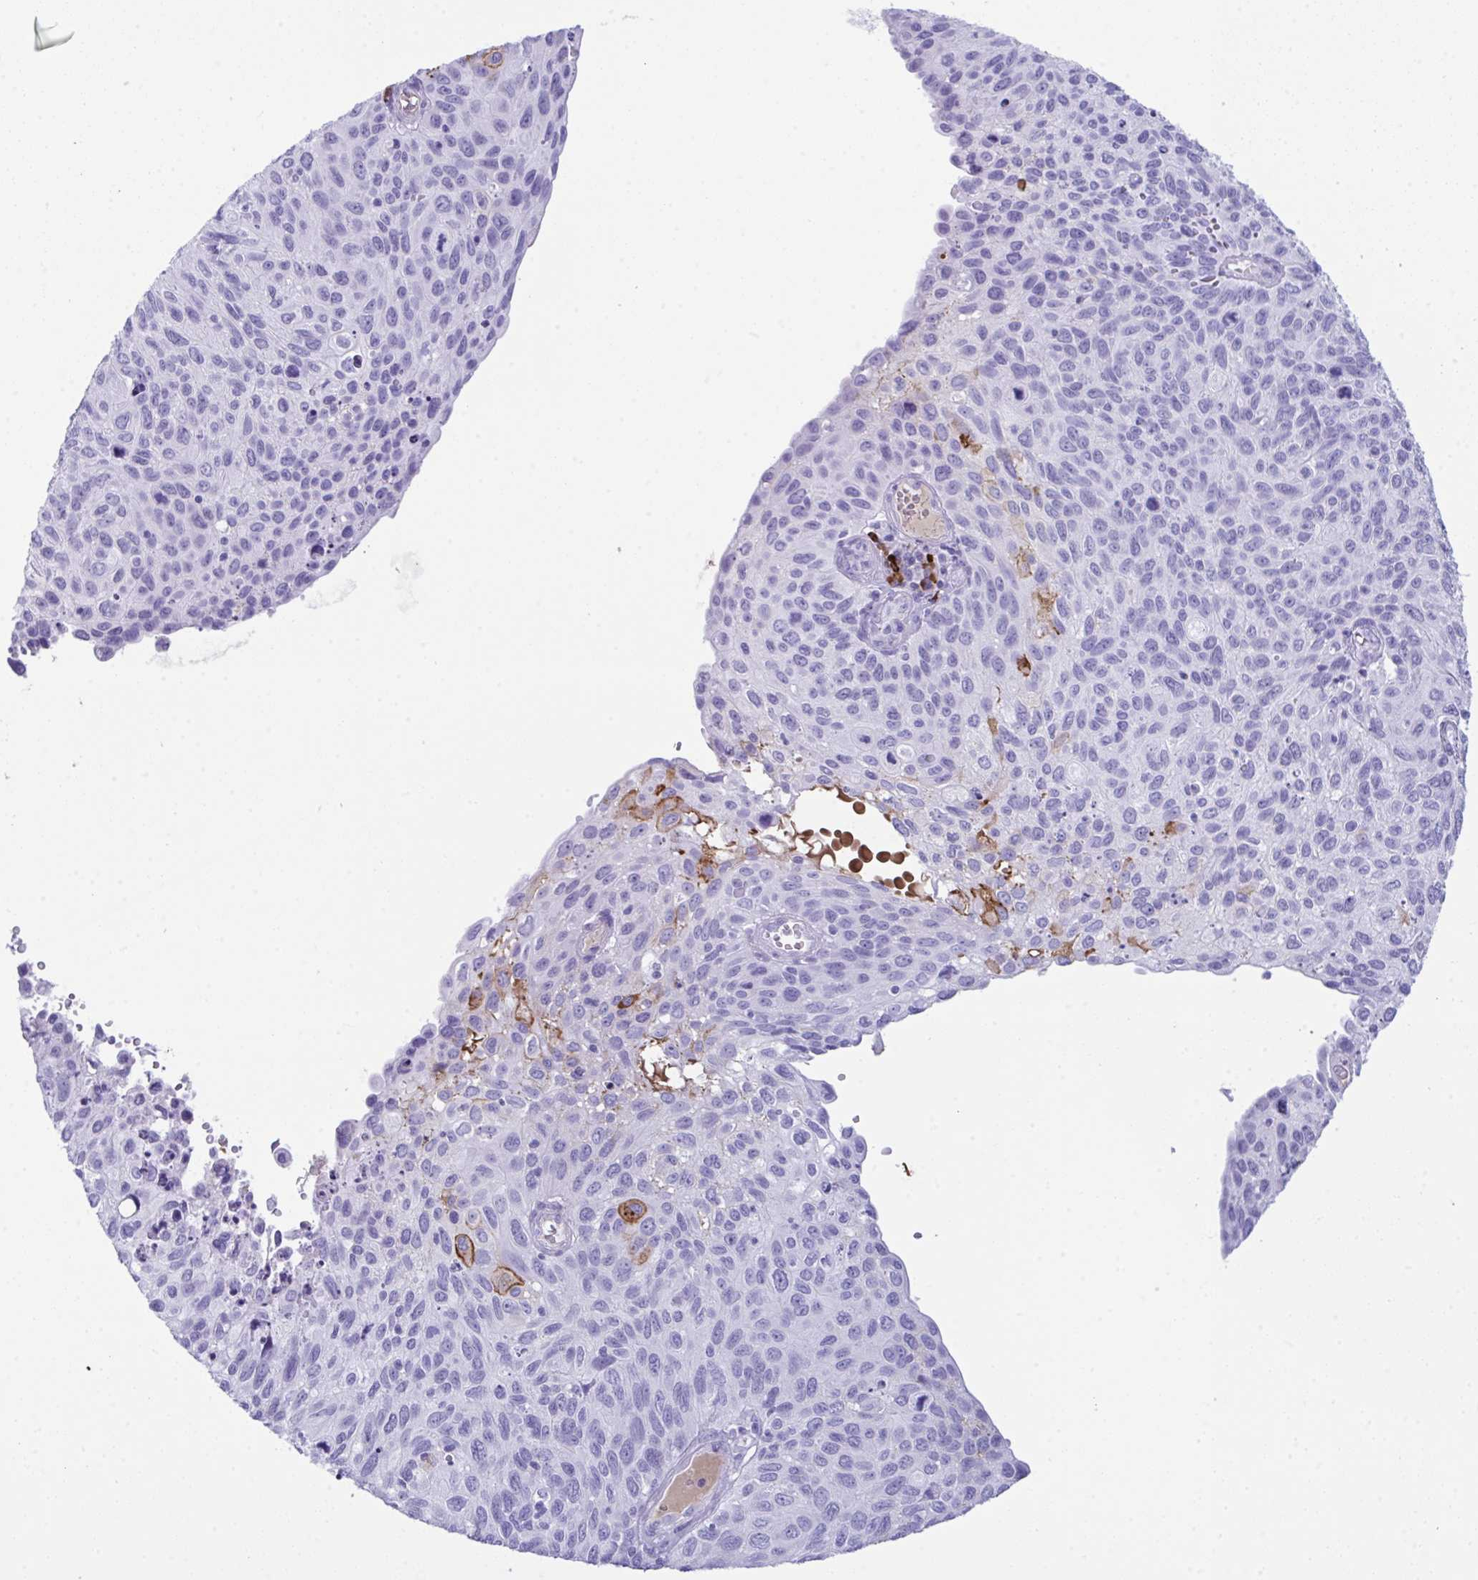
{"staining": {"intensity": "moderate", "quantity": "<25%", "location": "cytoplasmic/membranous"}, "tissue": "cervical cancer", "cell_type": "Tumor cells", "image_type": "cancer", "snomed": [{"axis": "morphology", "description": "Squamous cell carcinoma, NOS"}, {"axis": "topography", "description": "Cervix"}], "caption": "Immunohistochemistry image of cervical cancer (squamous cell carcinoma) stained for a protein (brown), which displays low levels of moderate cytoplasmic/membranous expression in about <25% of tumor cells.", "gene": "JCHAIN", "patient": {"sex": "female", "age": 70}}